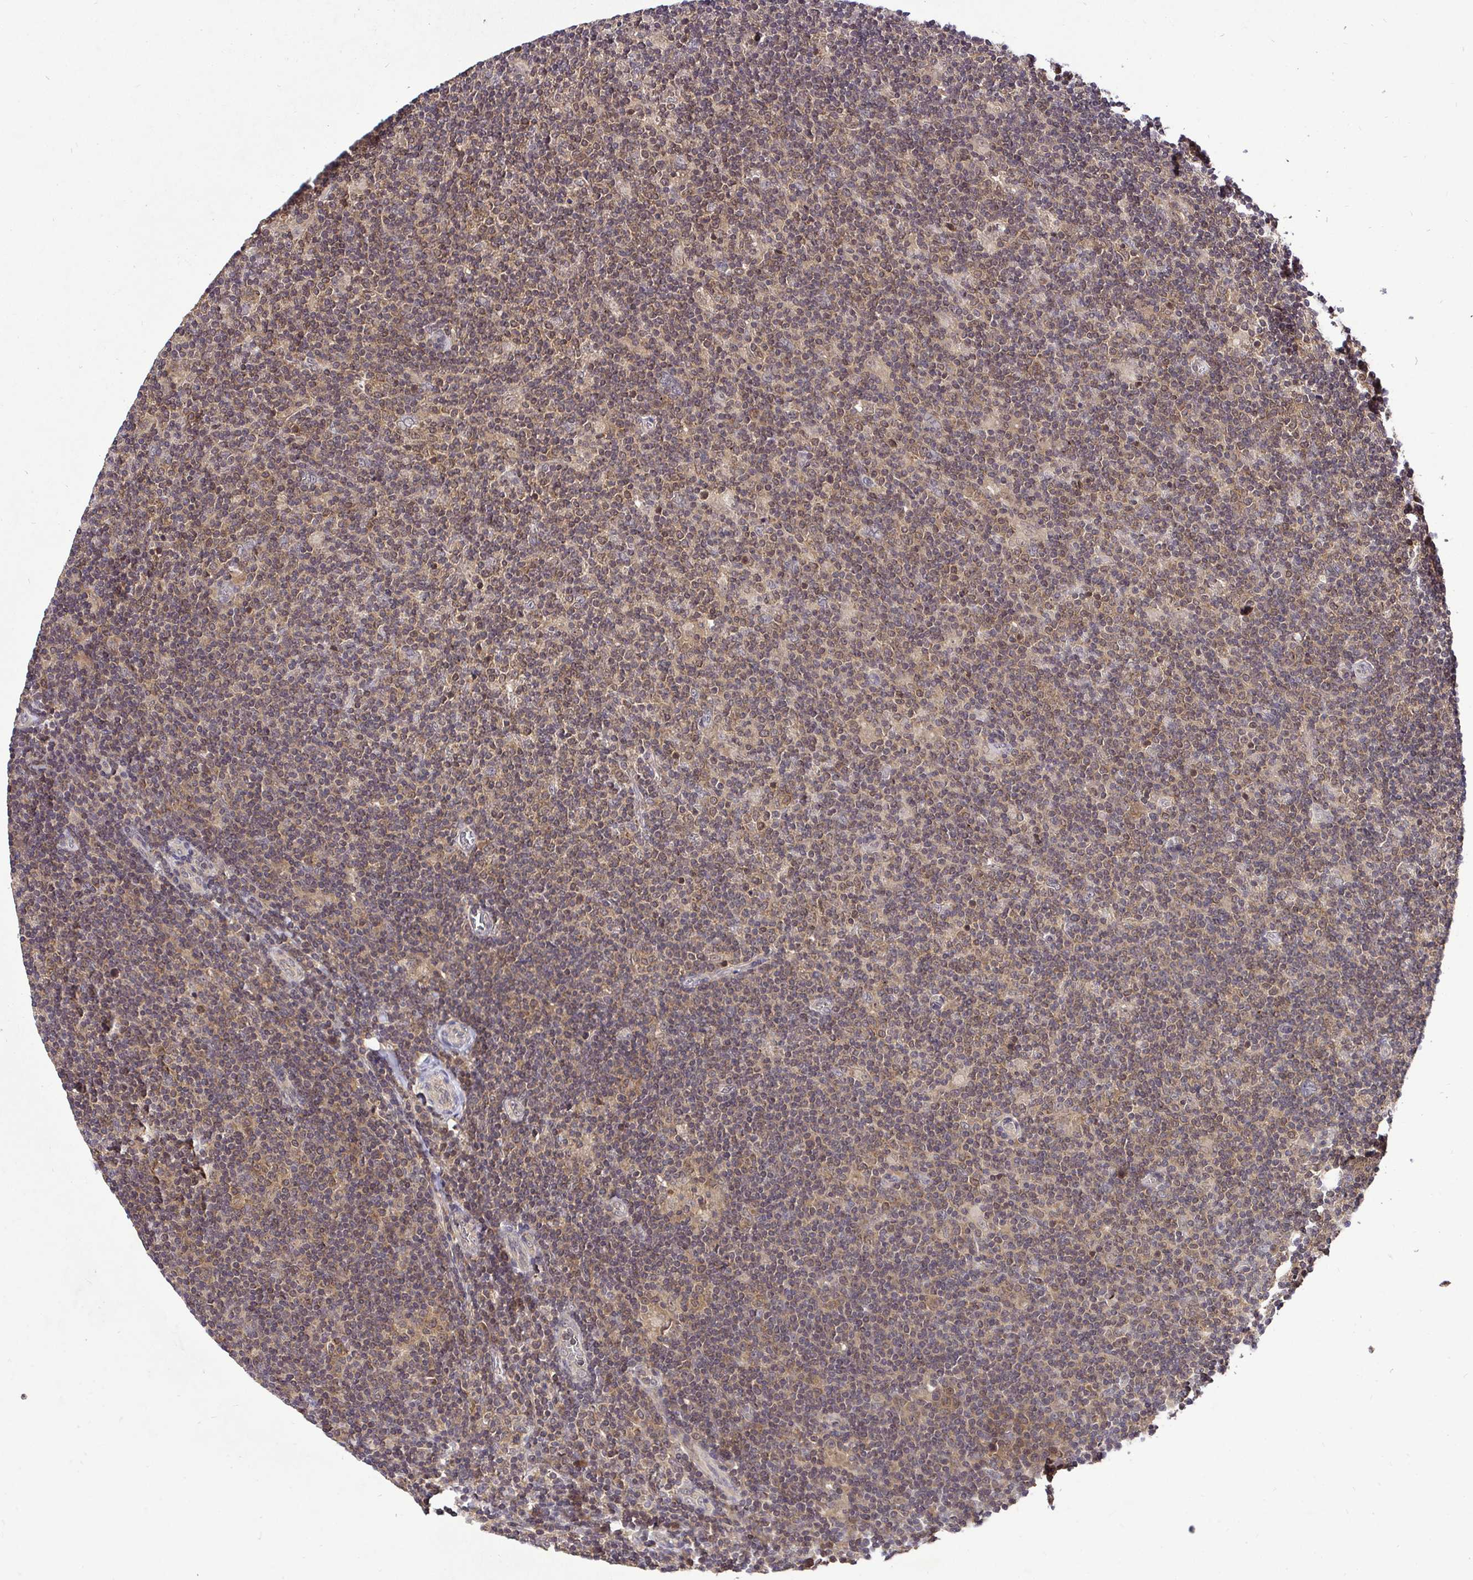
{"staining": {"intensity": "weak", "quantity": ">75%", "location": "nuclear"}, "tissue": "lymphoma", "cell_type": "Tumor cells", "image_type": "cancer", "snomed": [{"axis": "morphology", "description": "Hodgkin's disease, NOS"}, {"axis": "topography", "description": "Lymph node"}], "caption": "Immunohistochemistry (IHC) photomicrograph of neoplastic tissue: Hodgkin's disease stained using immunohistochemistry (IHC) shows low levels of weak protein expression localized specifically in the nuclear of tumor cells, appearing as a nuclear brown color.", "gene": "UBE2M", "patient": {"sex": "male", "age": 40}}